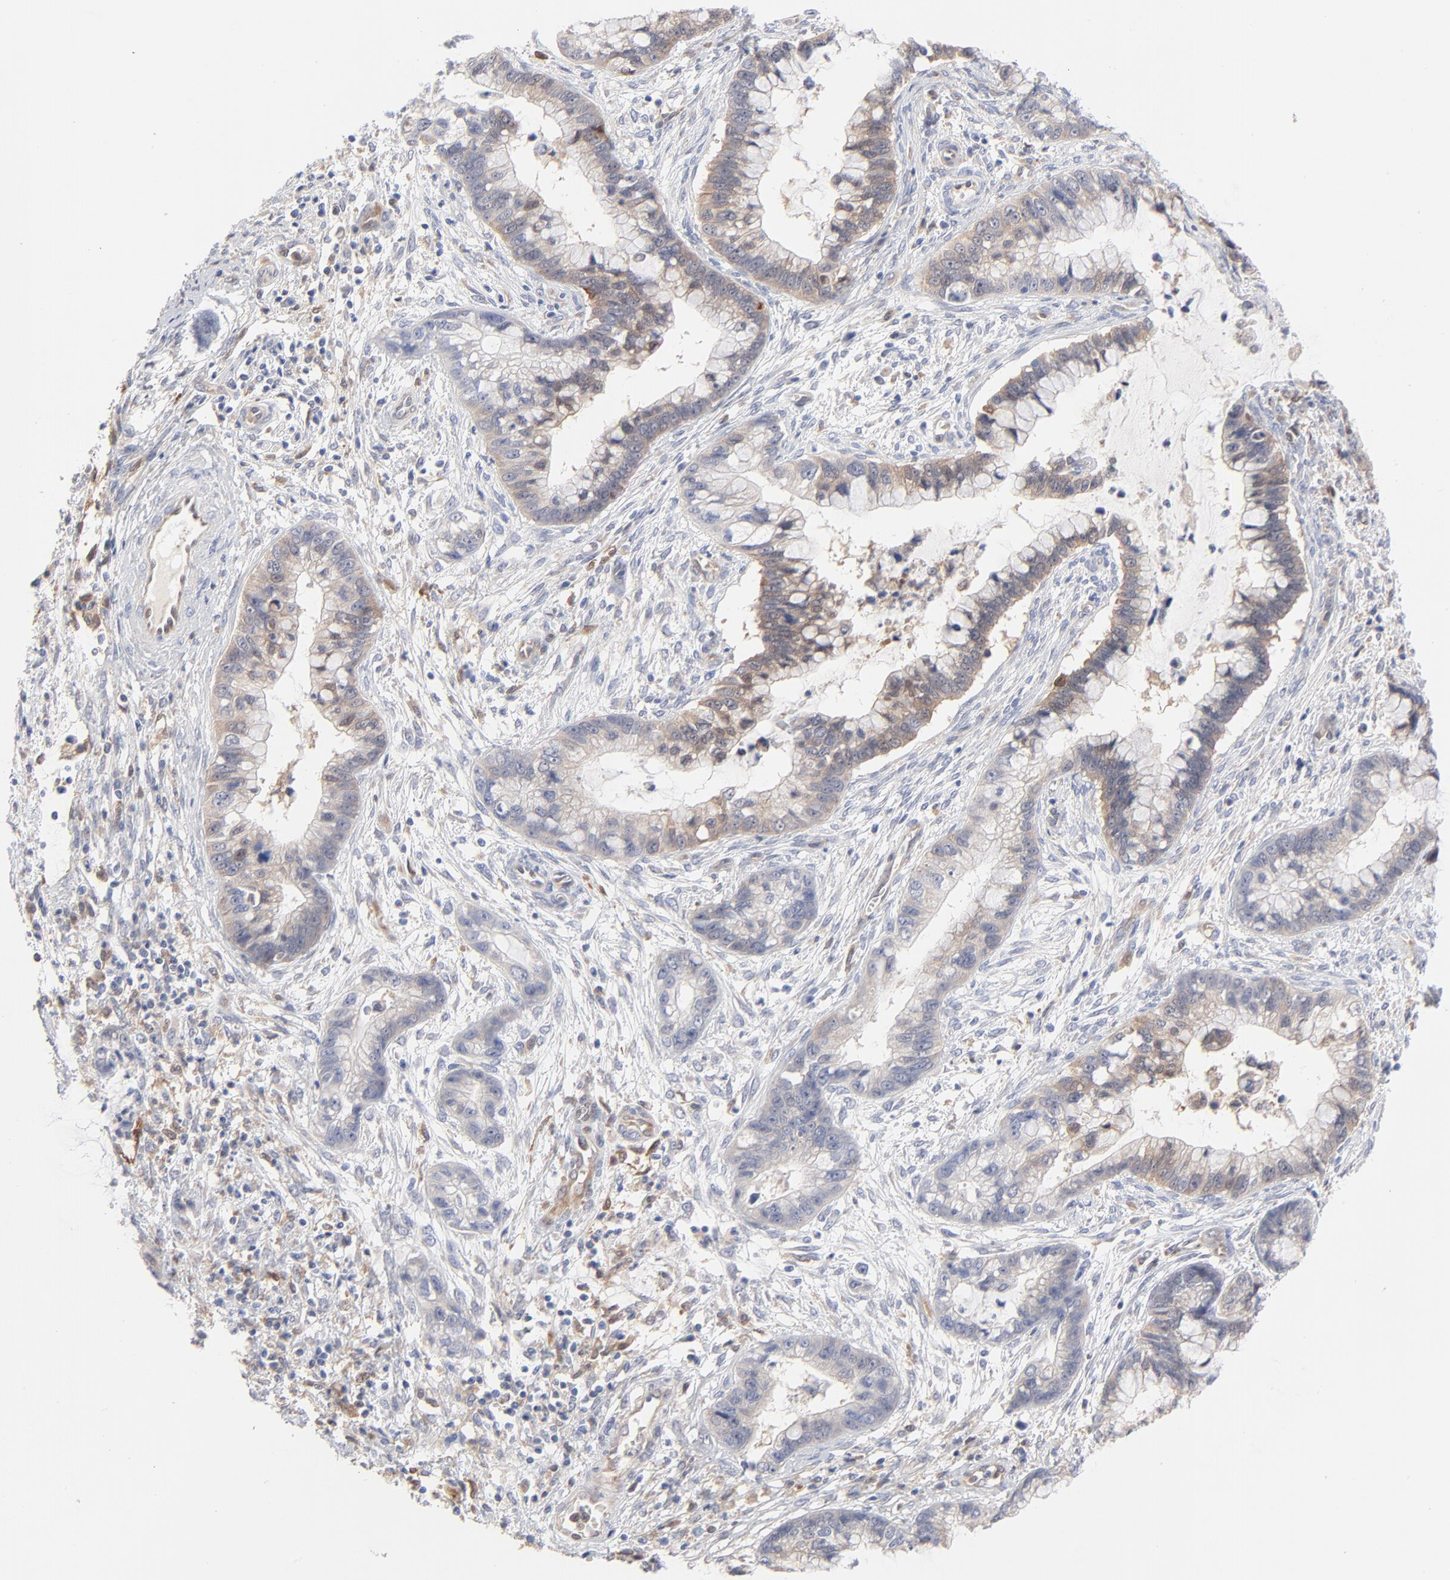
{"staining": {"intensity": "weak", "quantity": "25%-75%", "location": "cytoplasmic/membranous"}, "tissue": "cervical cancer", "cell_type": "Tumor cells", "image_type": "cancer", "snomed": [{"axis": "morphology", "description": "Adenocarcinoma, NOS"}, {"axis": "topography", "description": "Cervix"}], "caption": "Brown immunohistochemical staining in human cervical adenocarcinoma shows weak cytoplasmic/membranous staining in about 25%-75% of tumor cells. (IHC, brightfield microscopy, high magnification).", "gene": "ARRB1", "patient": {"sex": "female", "age": 44}}